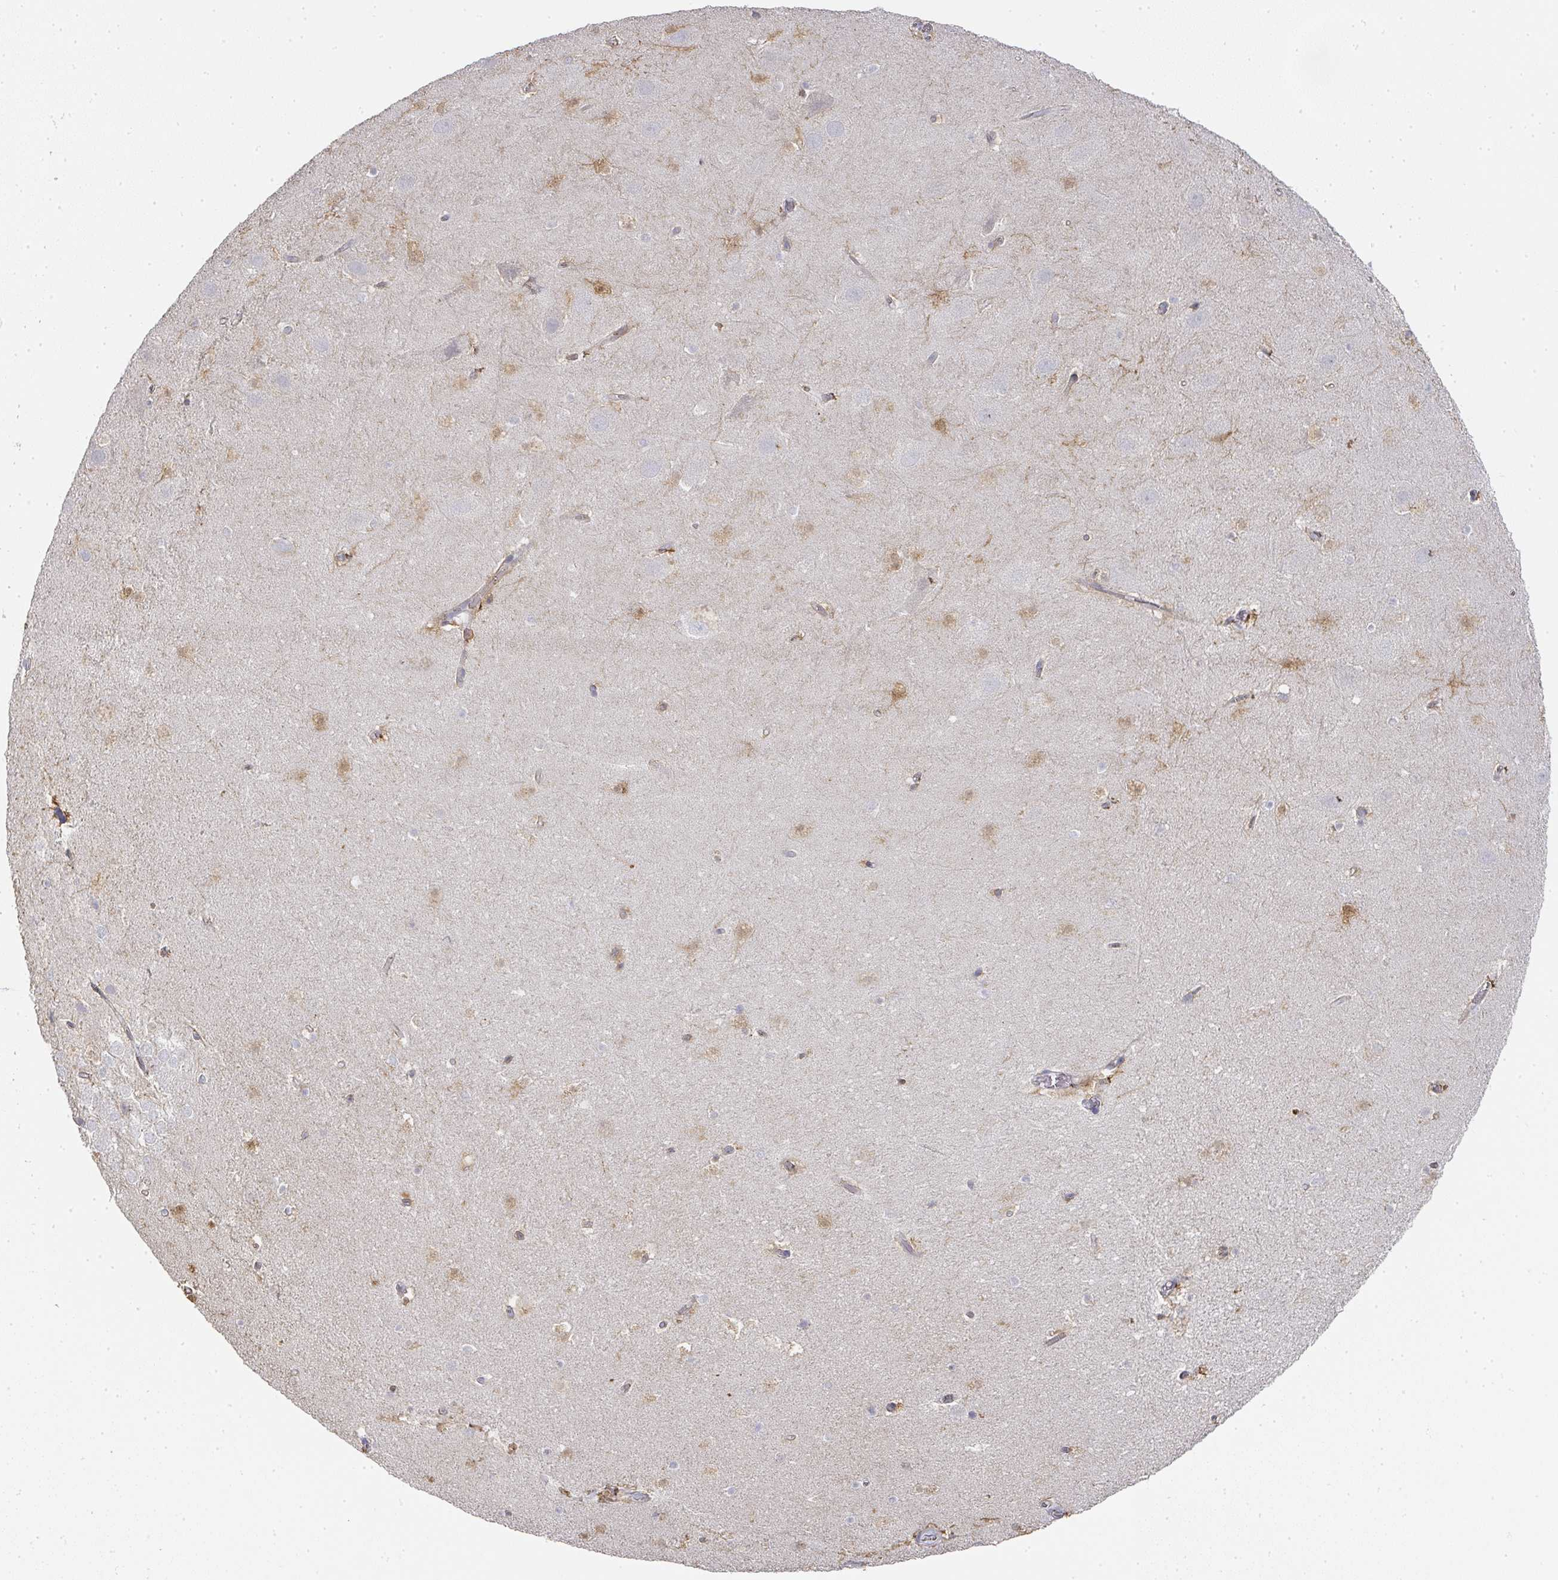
{"staining": {"intensity": "moderate", "quantity": "<25%", "location": "cytoplasmic/membranous"}, "tissue": "hippocampus", "cell_type": "Glial cells", "image_type": "normal", "snomed": [{"axis": "morphology", "description": "Normal tissue, NOS"}, {"axis": "topography", "description": "Hippocampus"}], "caption": "Human hippocampus stained with a brown dye shows moderate cytoplasmic/membranous positive positivity in about <25% of glial cells.", "gene": "CAMP", "patient": {"sex": "male", "age": 37}}